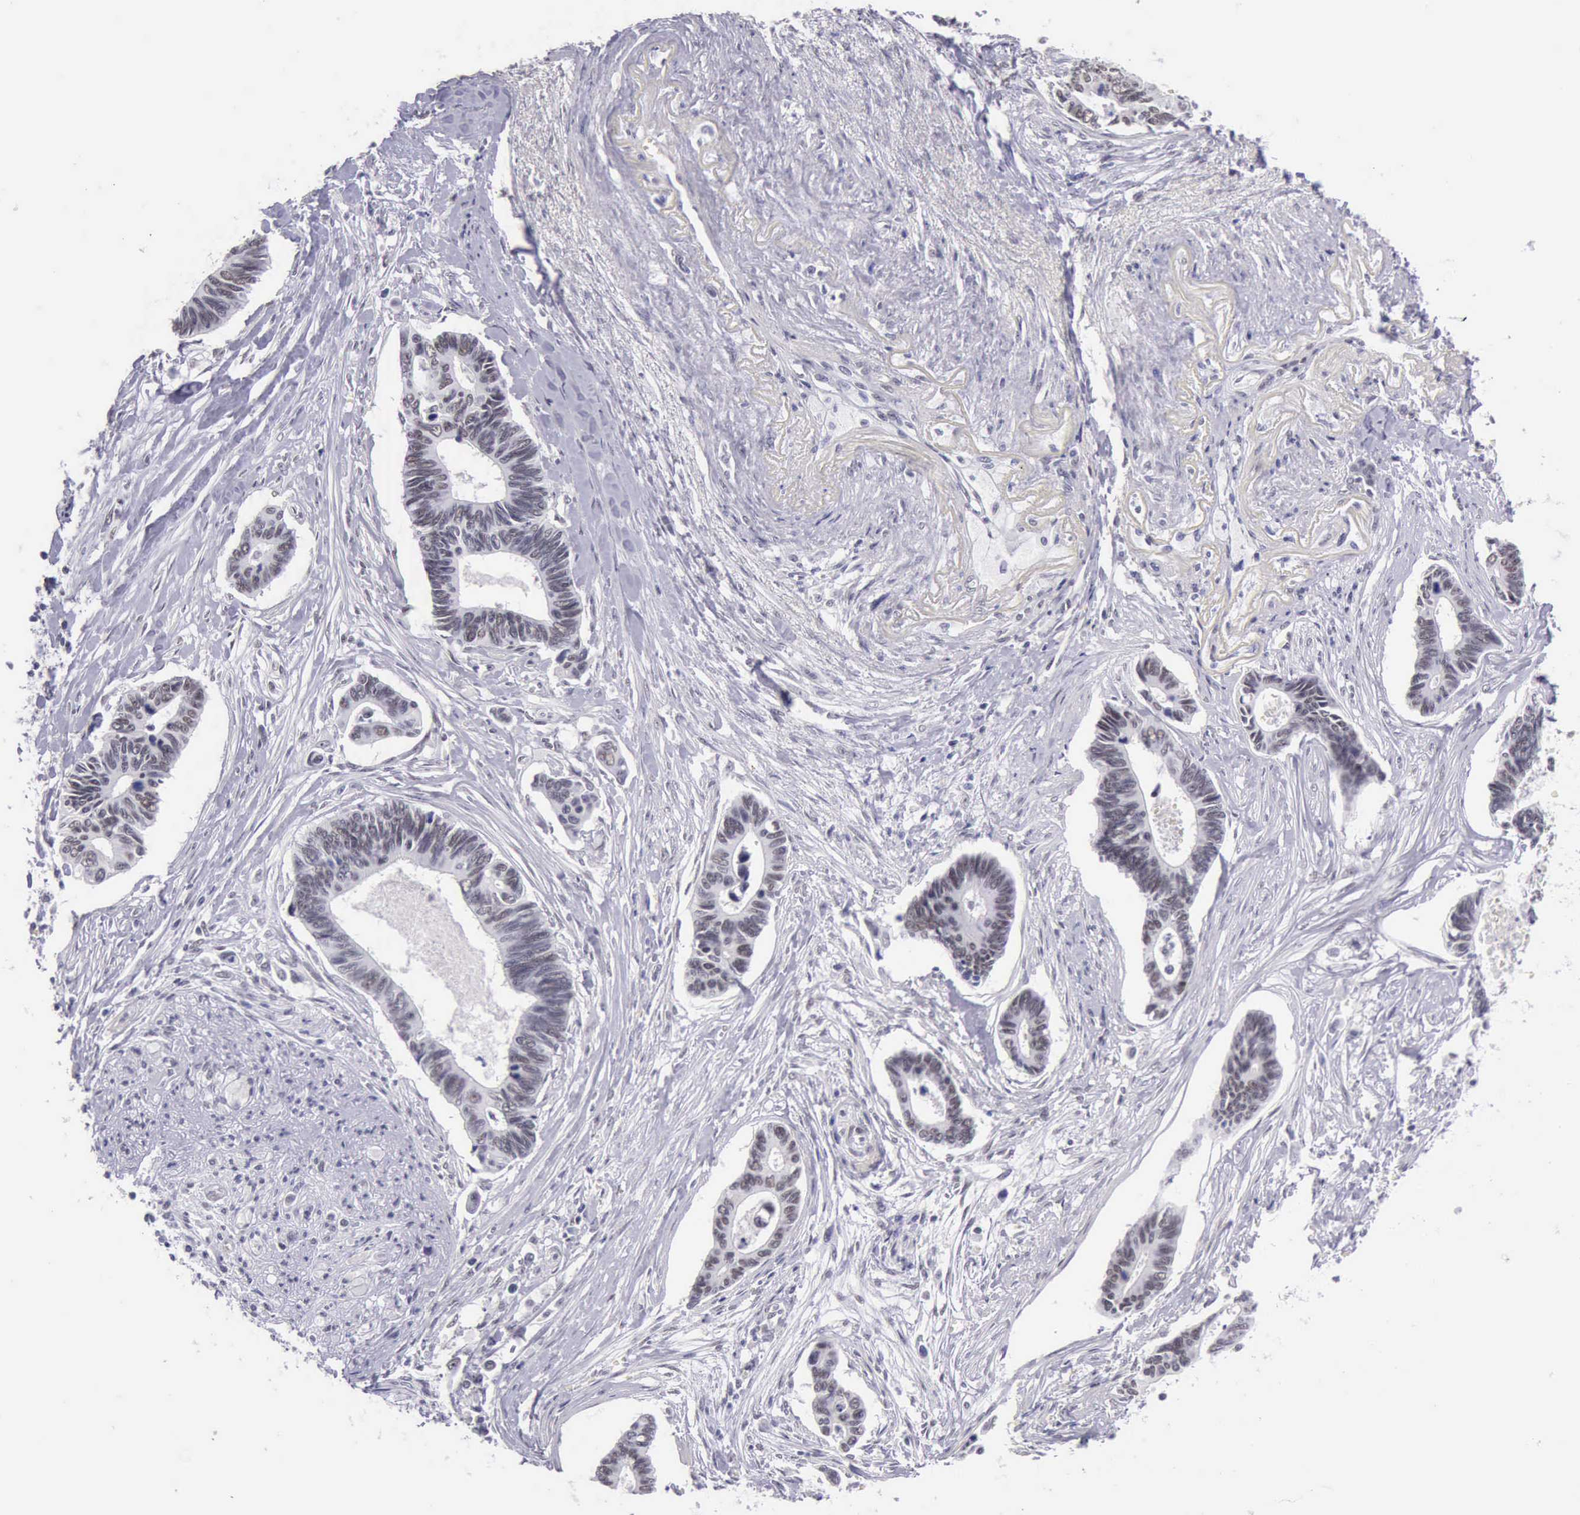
{"staining": {"intensity": "weak", "quantity": "25%-75%", "location": "nuclear"}, "tissue": "pancreatic cancer", "cell_type": "Tumor cells", "image_type": "cancer", "snomed": [{"axis": "morphology", "description": "Adenocarcinoma, NOS"}, {"axis": "topography", "description": "Pancreas"}], "caption": "Weak nuclear protein staining is identified in about 25%-75% of tumor cells in adenocarcinoma (pancreatic).", "gene": "EP300", "patient": {"sex": "female", "age": 70}}